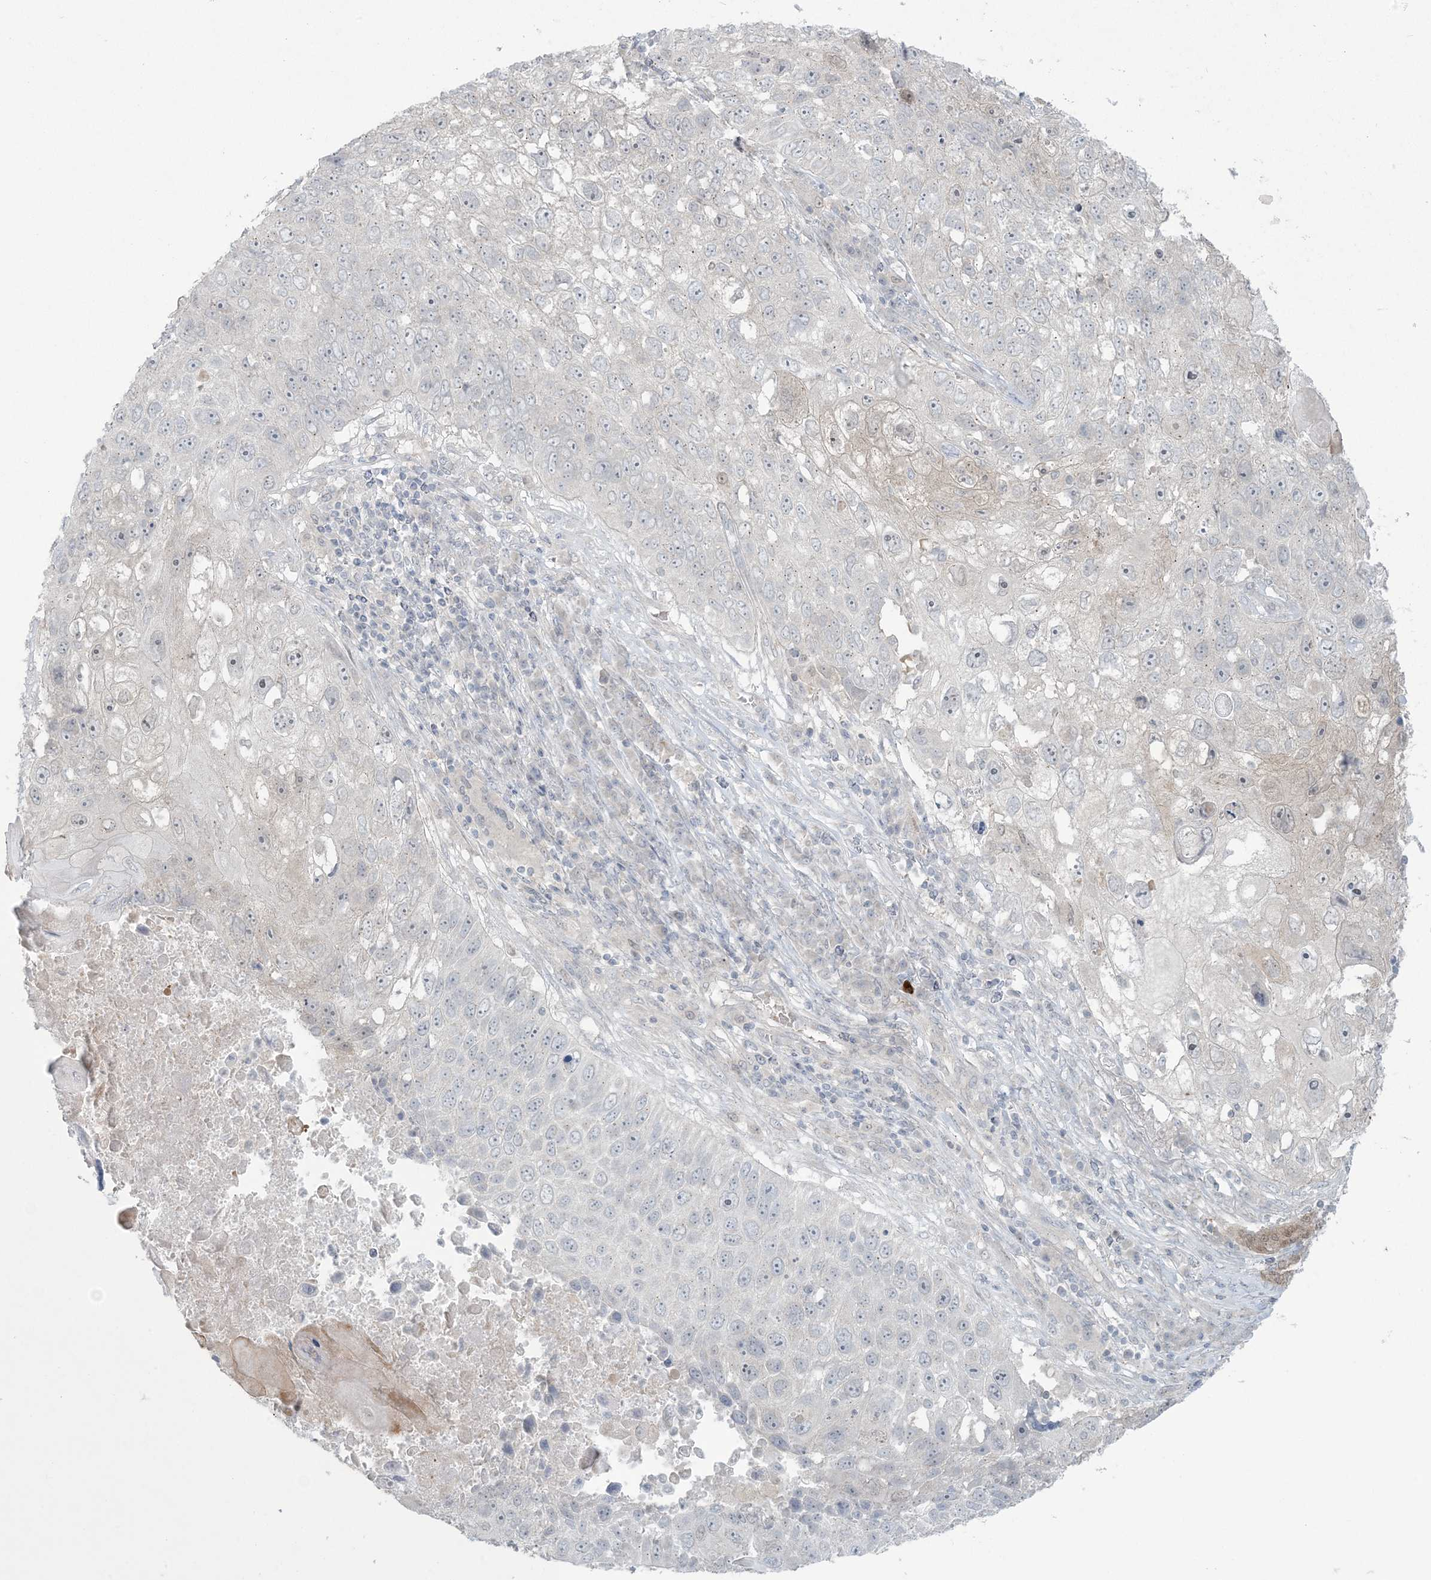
{"staining": {"intensity": "weak", "quantity": "<25%", "location": "cytoplasmic/membranous,nuclear"}, "tissue": "lung cancer", "cell_type": "Tumor cells", "image_type": "cancer", "snomed": [{"axis": "morphology", "description": "Squamous cell carcinoma, NOS"}, {"axis": "topography", "description": "Lung"}], "caption": "Immunohistochemistry of human lung squamous cell carcinoma shows no staining in tumor cells.", "gene": "NRBP2", "patient": {"sex": "male", "age": 61}}